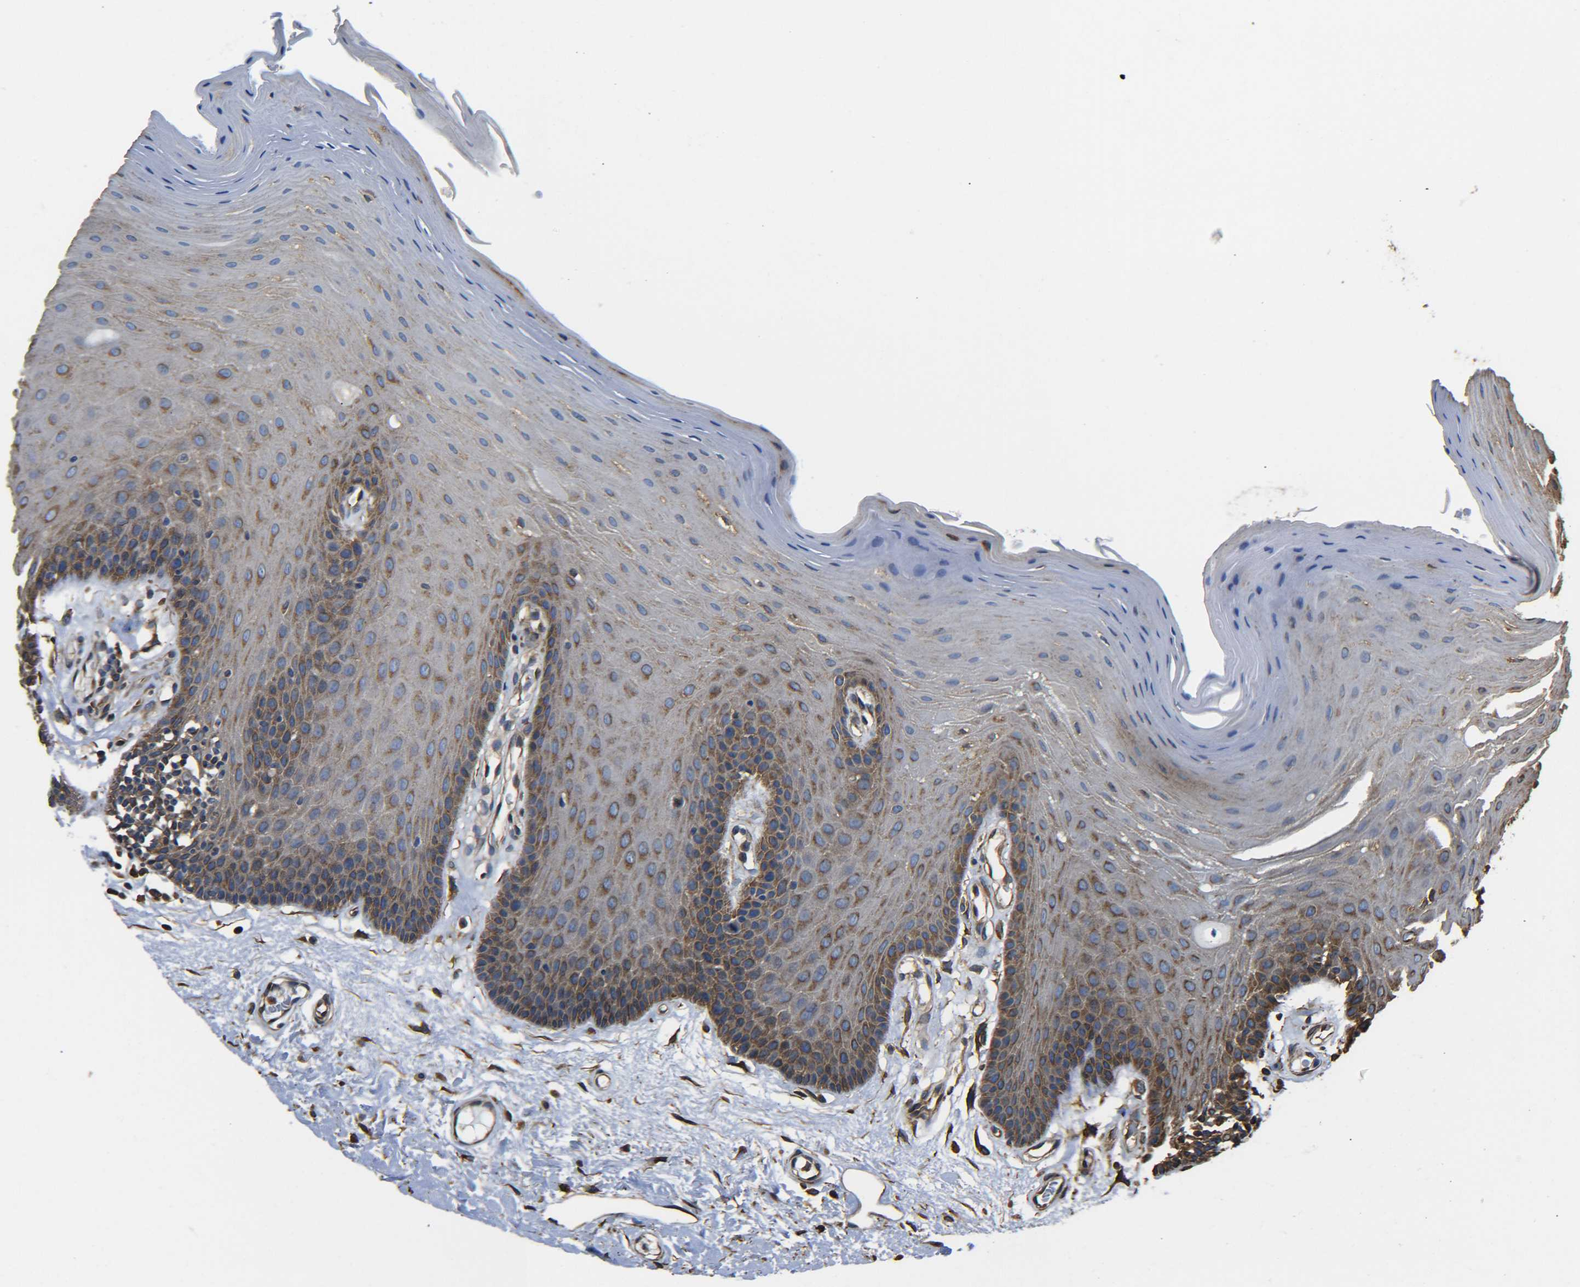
{"staining": {"intensity": "moderate", "quantity": ">75%", "location": "cytoplasmic/membranous"}, "tissue": "oral mucosa", "cell_type": "Squamous epithelial cells", "image_type": "normal", "snomed": [{"axis": "morphology", "description": "Normal tissue, NOS"}, {"axis": "morphology", "description": "Squamous cell carcinoma, NOS"}, {"axis": "topography", "description": "Skeletal muscle"}, {"axis": "topography", "description": "Adipose tissue"}, {"axis": "topography", "description": "Vascular tissue"}, {"axis": "topography", "description": "Oral tissue"}, {"axis": "topography", "description": "Peripheral nerve tissue"}, {"axis": "topography", "description": "Head-Neck"}], "caption": "The micrograph demonstrates a brown stain indicating the presence of a protein in the cytoplasmic/membranous of squamous epithelial cells in oral mucosa.", "gene": "TUBB", "patient": {"sex": "male", "age": 71}}